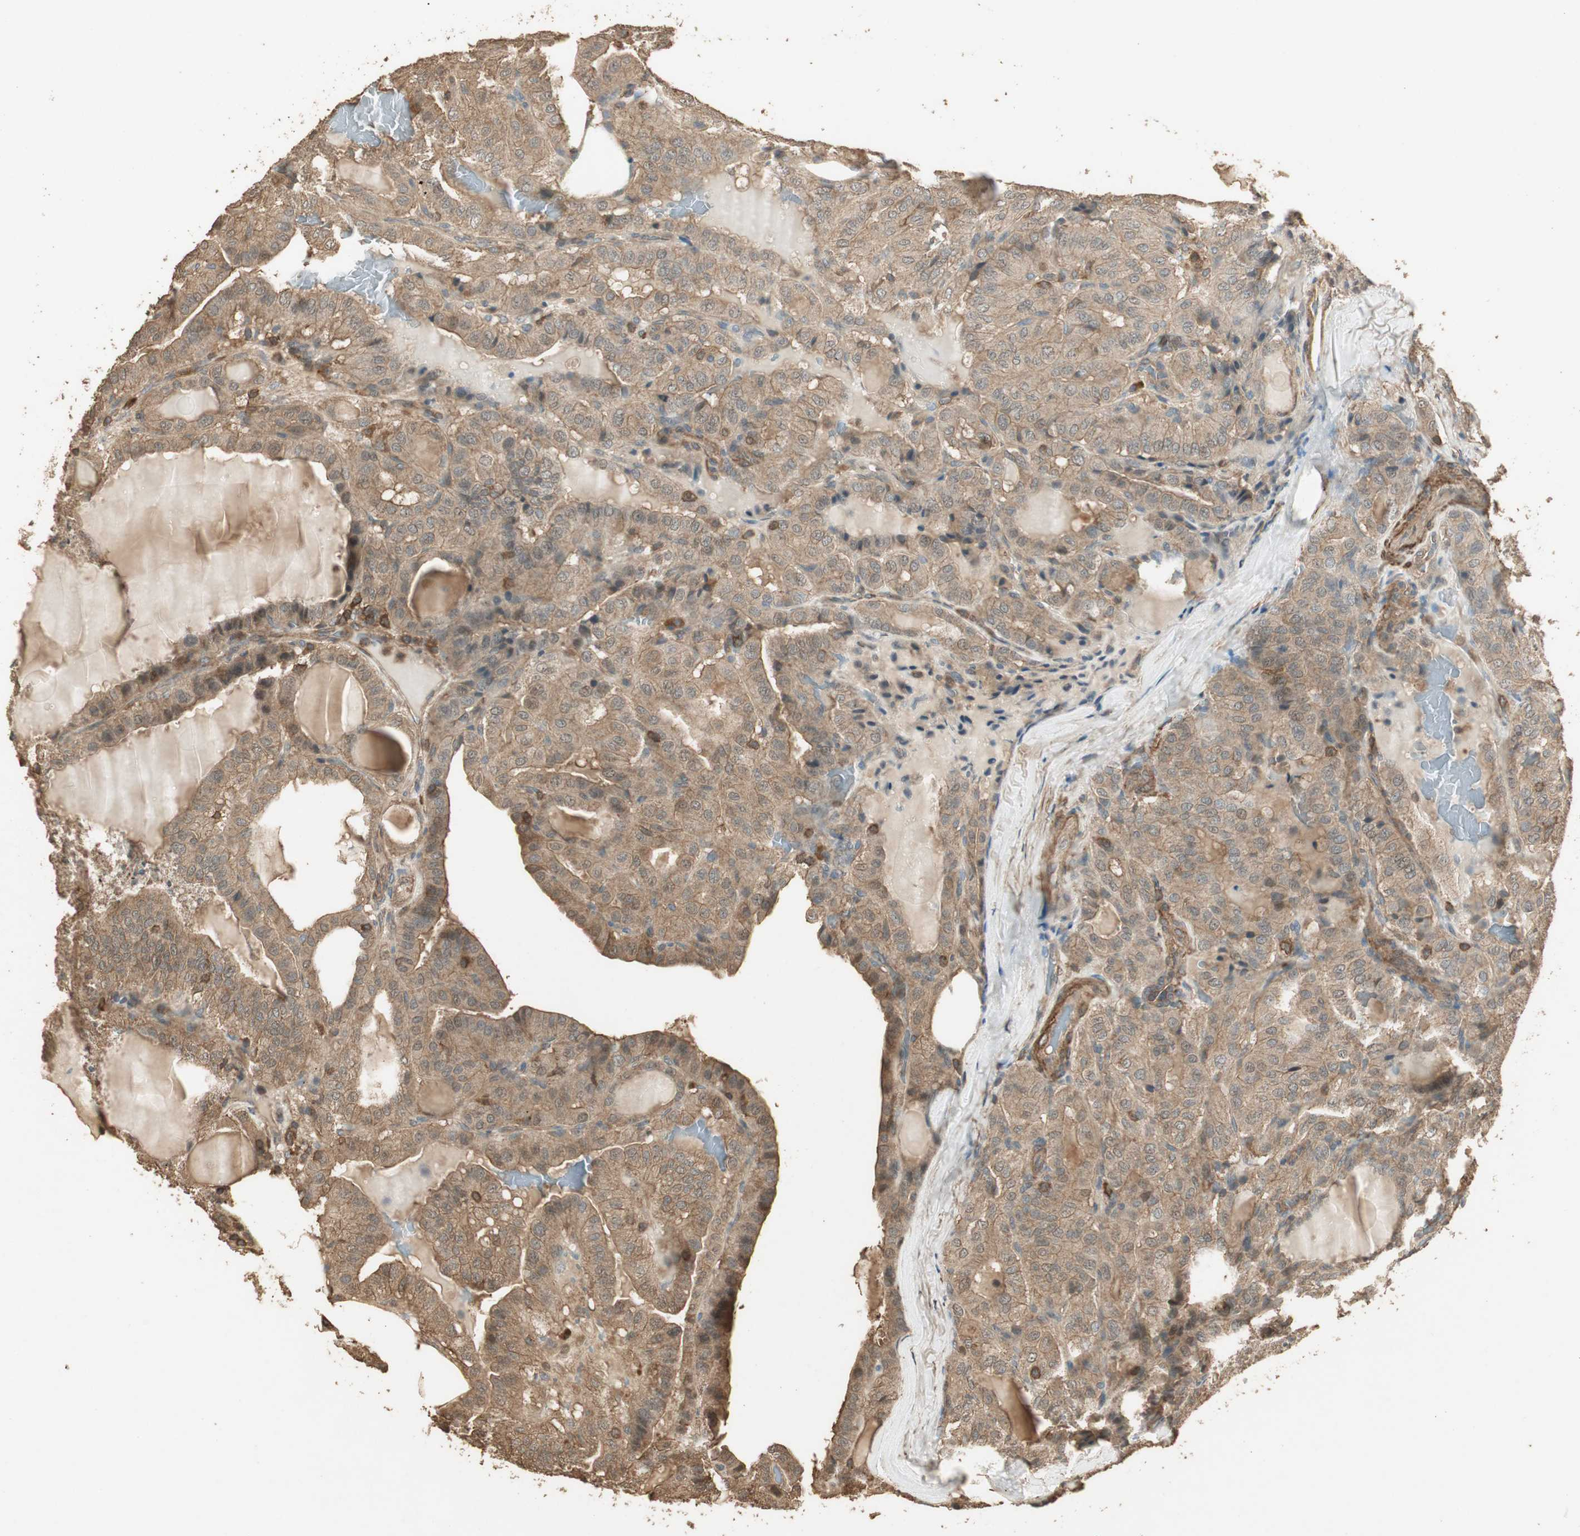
{"staining": {"intensity": "moderate", "quantity": ">75%", "location": "cytoplasmic/membranous"}, "tissue": "thyroid cancer", "cell_type": "Tumor cells", "image_type": "cancer", "snomed": [{"axis": "morphology", "description": "Papillary adenocarcinoma, NOS"}, {"axis": "topography", "description": "Thyroid gland"}], "caption": "Immunohistochemistry histopathology image of neoplastic tissue: thyroid papillary adenocarcinoma stained using immunohistochemistry (IHC) shows medium levels of moderate protein expression localized specifically in the cytoplasmic/membranous of tumor cells, appearing as a cytoplasmic/membranous brown color.", "gene": "USP2", "patient": {"sex": "male", "age": 77}}